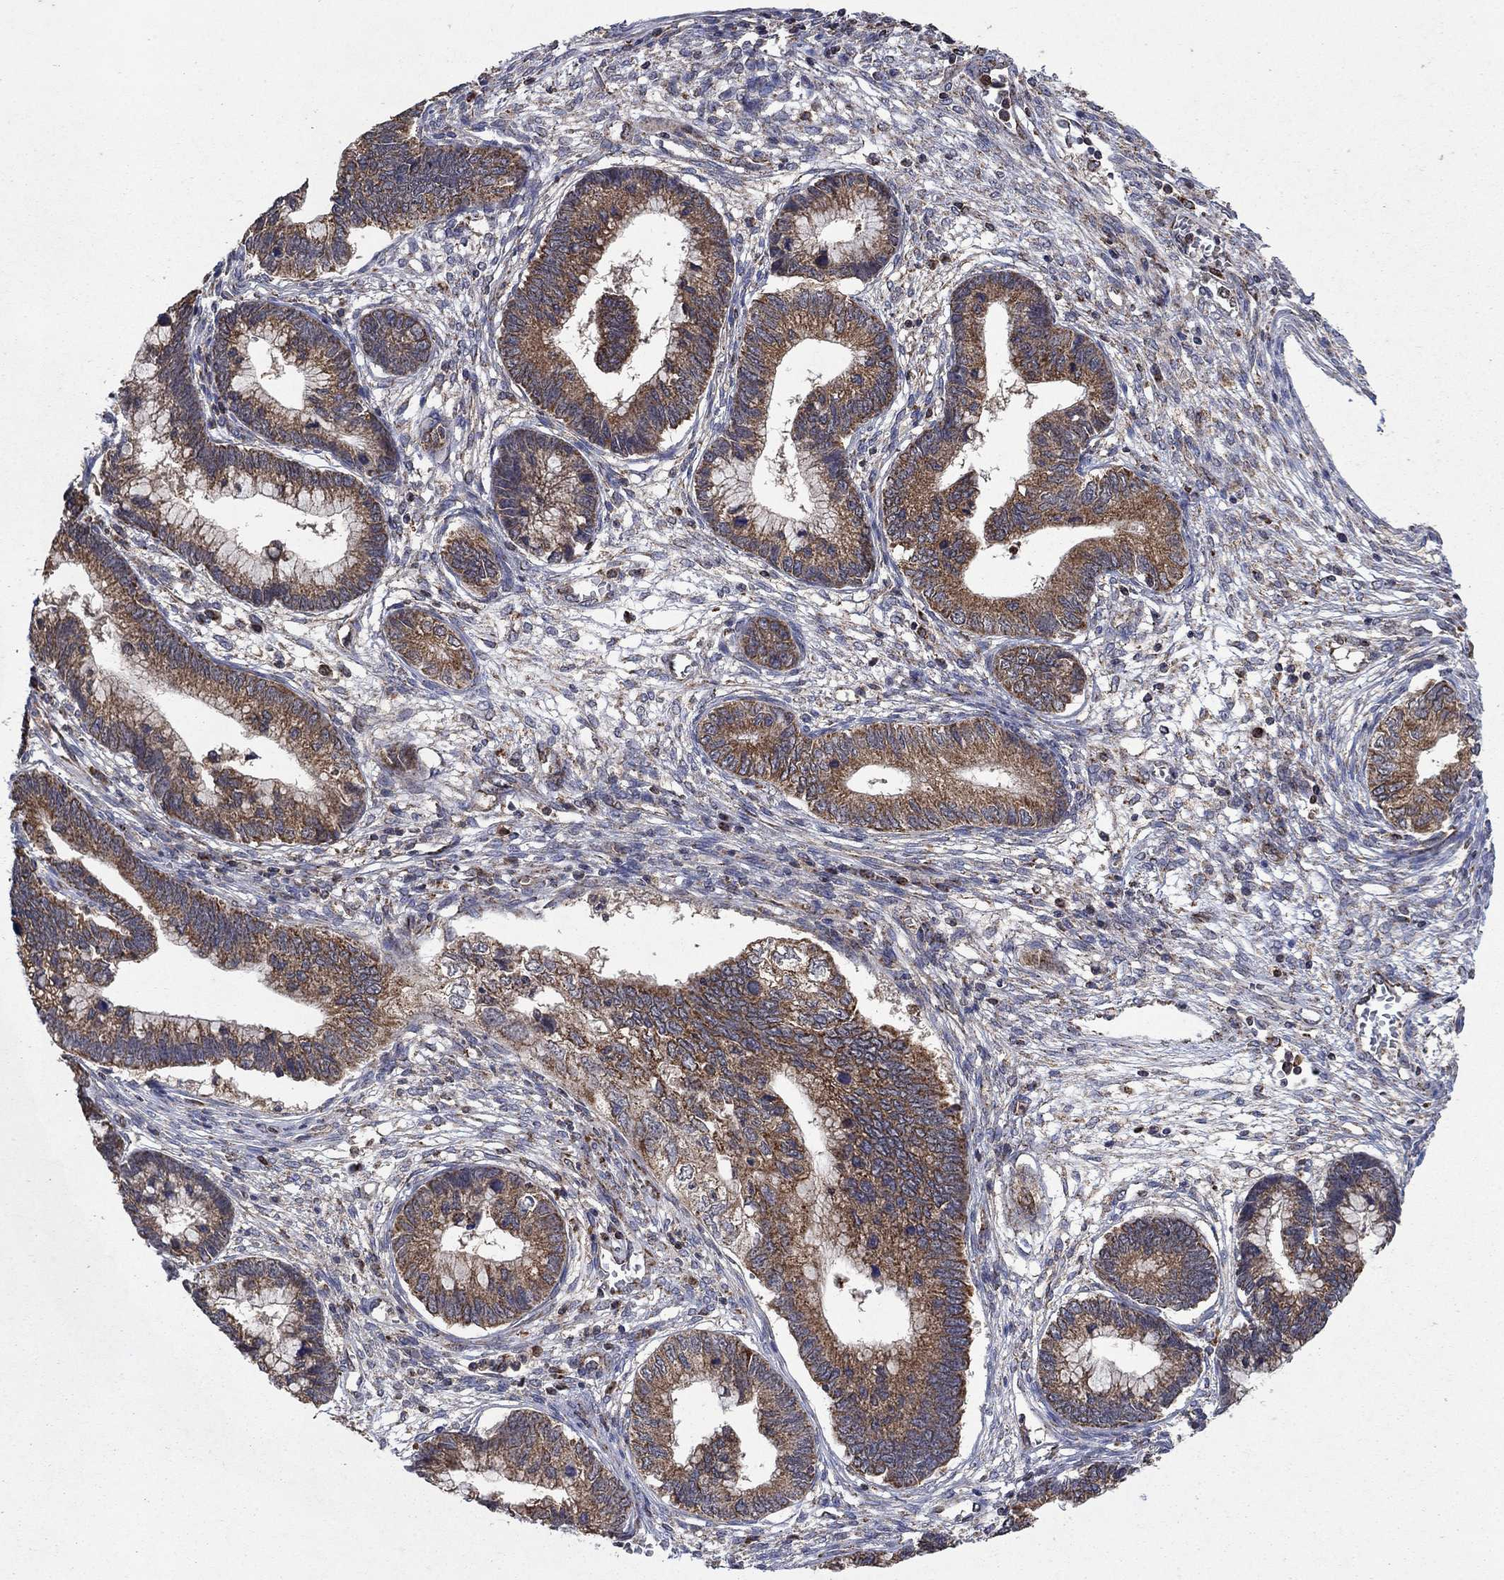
{"staining": {"intensity": "moderate", "quantity": ">75%", "location": "cytoplasmic/membranous"}, "tissue": "cervical cancer", "cell_type": "Tumor cells", "image_type": "cancer", "snomed": [{"axis": "morphology", "description": "Adenocarcinoma, NOS"}, {"axis": "topography", "description": "Cervix"}], "caption": "Immunohistochemistry image of neoplastic tissue: cervical adenocarcinoma stained using IHC displays medium levels of moderate protein expression localized specifically in the cytoplasmic/membranous of tumor cells, appearing as a cytoplasmic/membranous brown color.", "gene": "DPH1", "patient": {"sex": "female", "age": 44}}